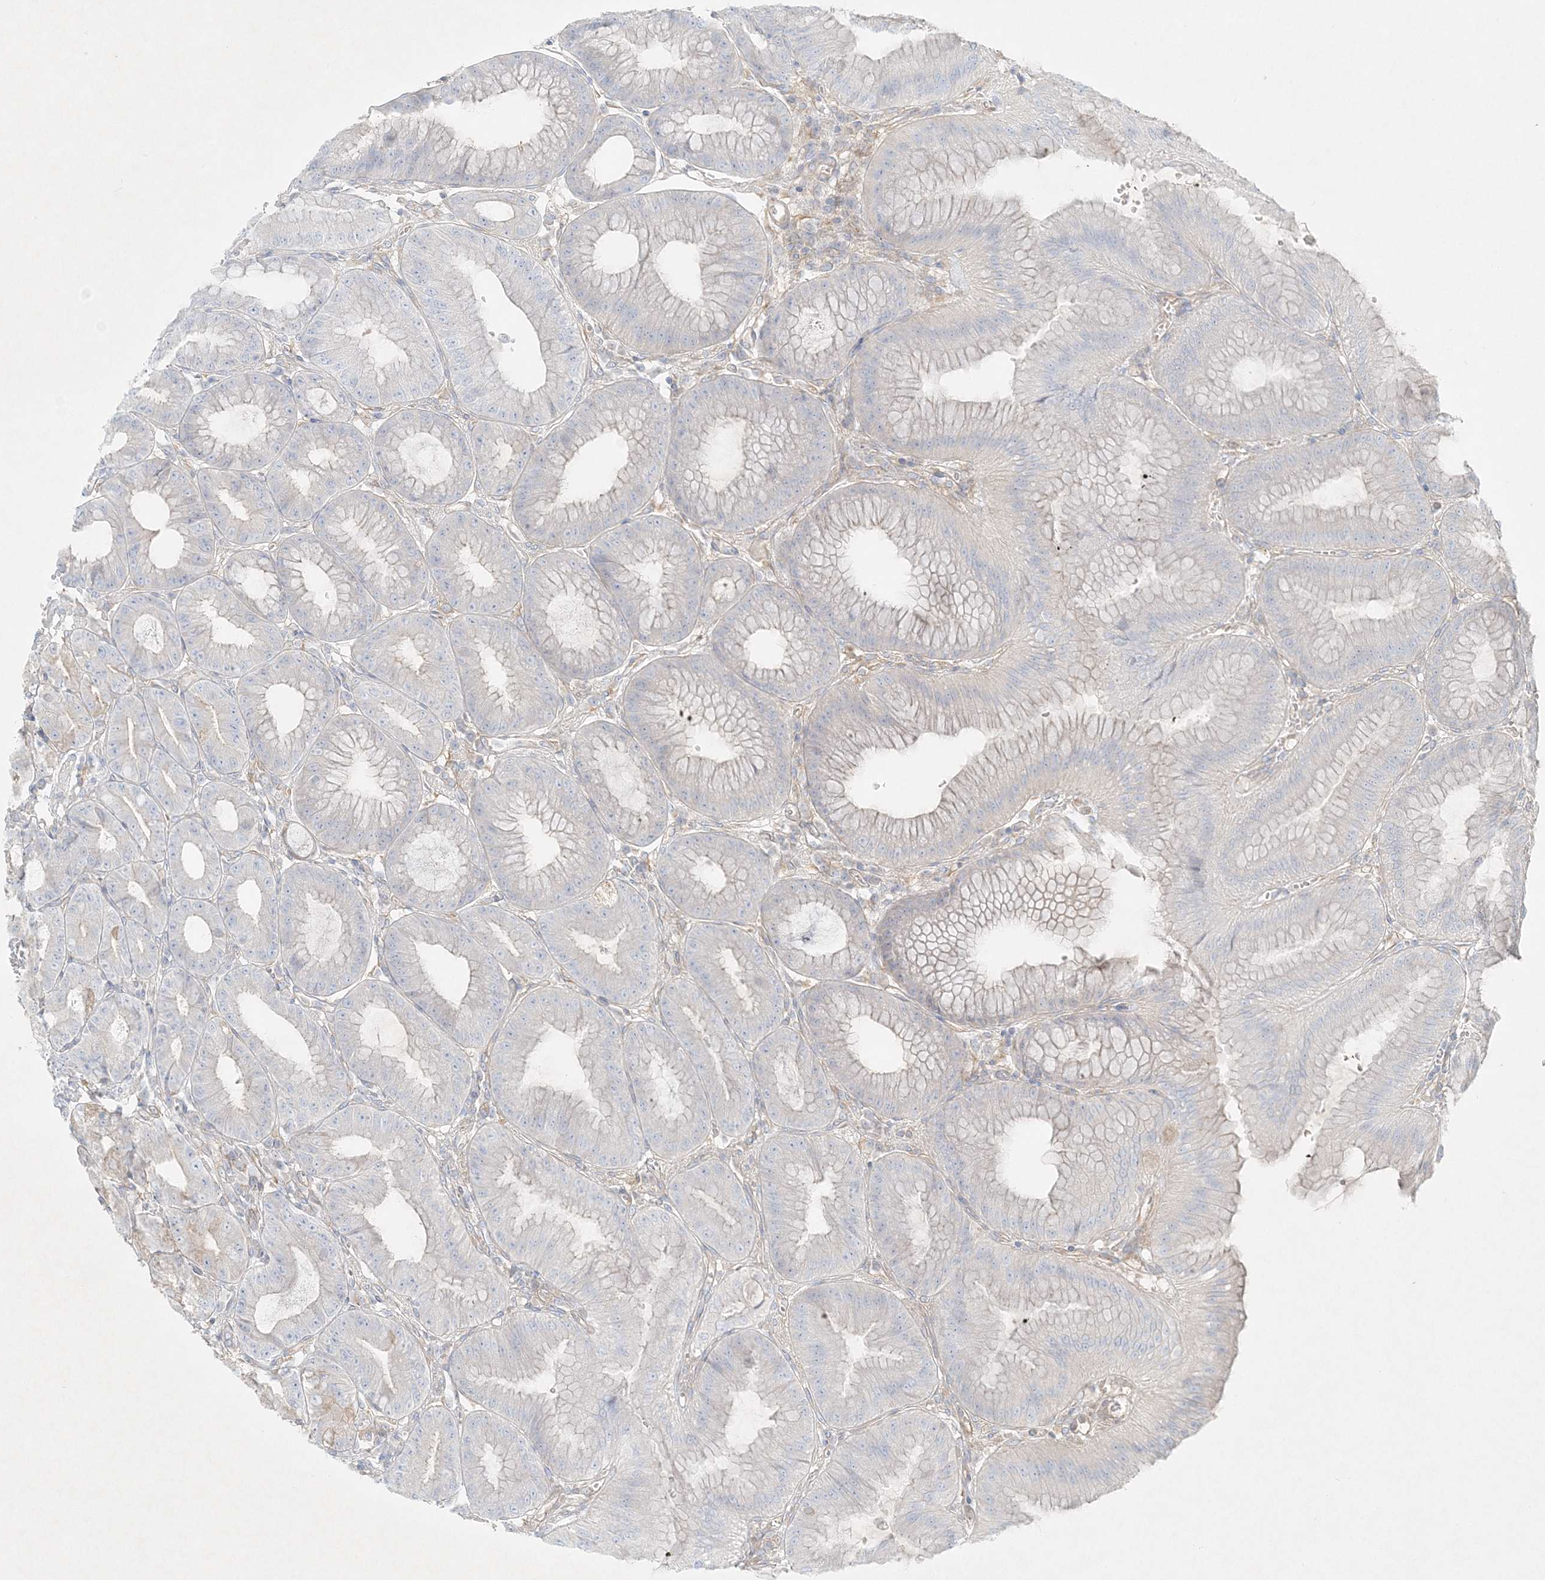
{"staining": {"intensity": "strong", "quantity": "<25%", "location": "cytoplasmic/membranous"}, "tissue": "stomach", "cell_type": "Glandular cells", "image_type": "normal", "snomed": [{"axis": "morphology", "description": "Normal tissue, NOS"}, {"axis": "topography", "description": "Stomach, lower"}], "caption": "Immunohistochemical staining of normal stomach shows <25% levels of strong cytoplasmic/membranous protein positivity in about <25% of glandular cells.", "gene": "STK11IP", "patient": {"sex": "male", "age": 71}}